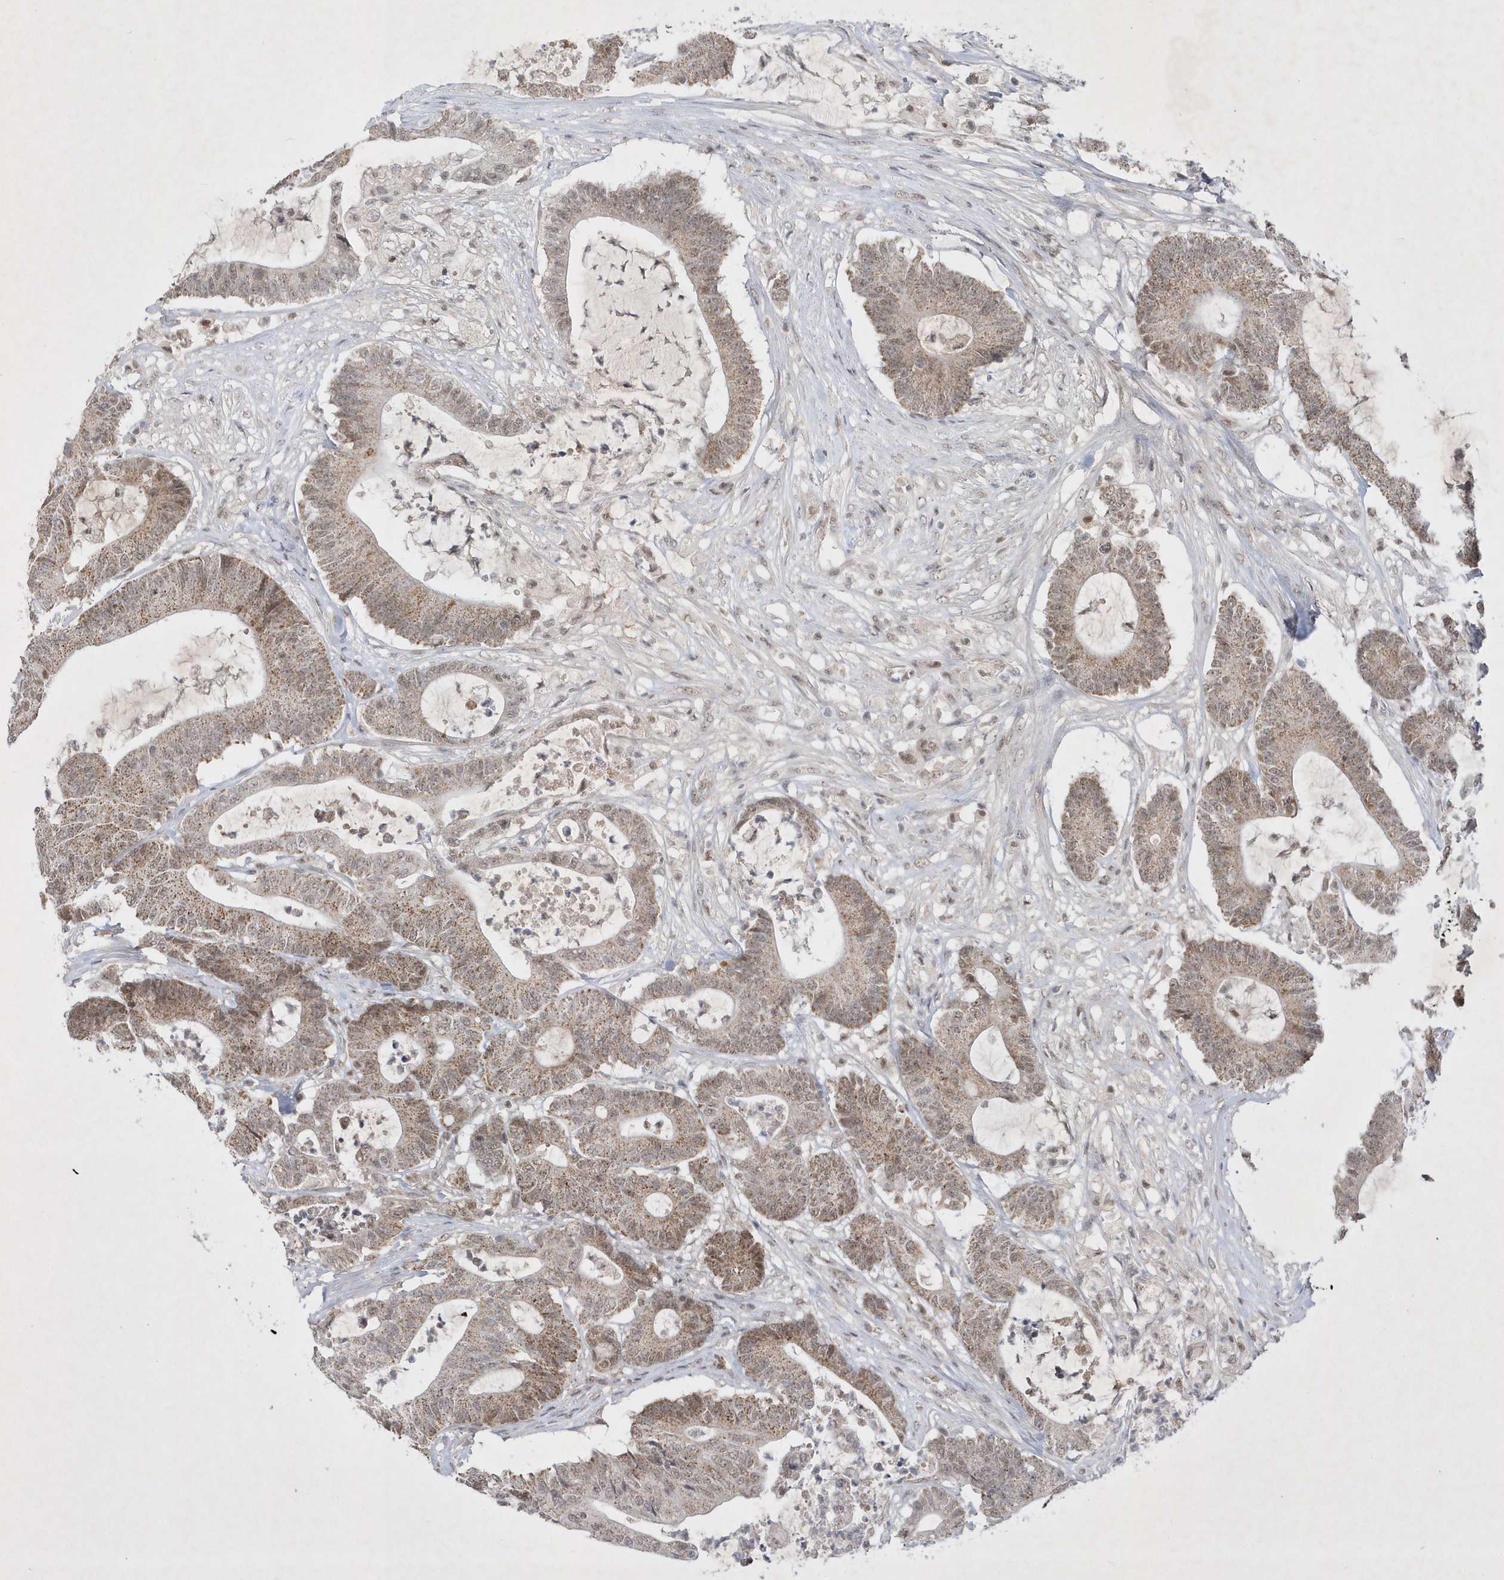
{"staining": {"intensity": "moderate", "quantity": ">75%", "location": "cytoplasmic/membranous"}, "tissue": "colorectal cancer", "cell_type": "Tumor cells", "image_type": "cancer", "snomed": [{"axis": "morphology", "description": "Adenocarcinoma, NOS"}, {"axis": "topography", "description": "Colon"}], "caption": "Colorectal cancer stained with immunohistochemistry (IHC) shows moderate cytoplasmic/membranous expression in about >75% of tumor cells. The staining was performed using DAB, with brown indicating positive protein expression. Nuclei are stained blue with hematoxylin.", "gene": "CPSF3", "patient": {"sex": "female", "age": 84}}